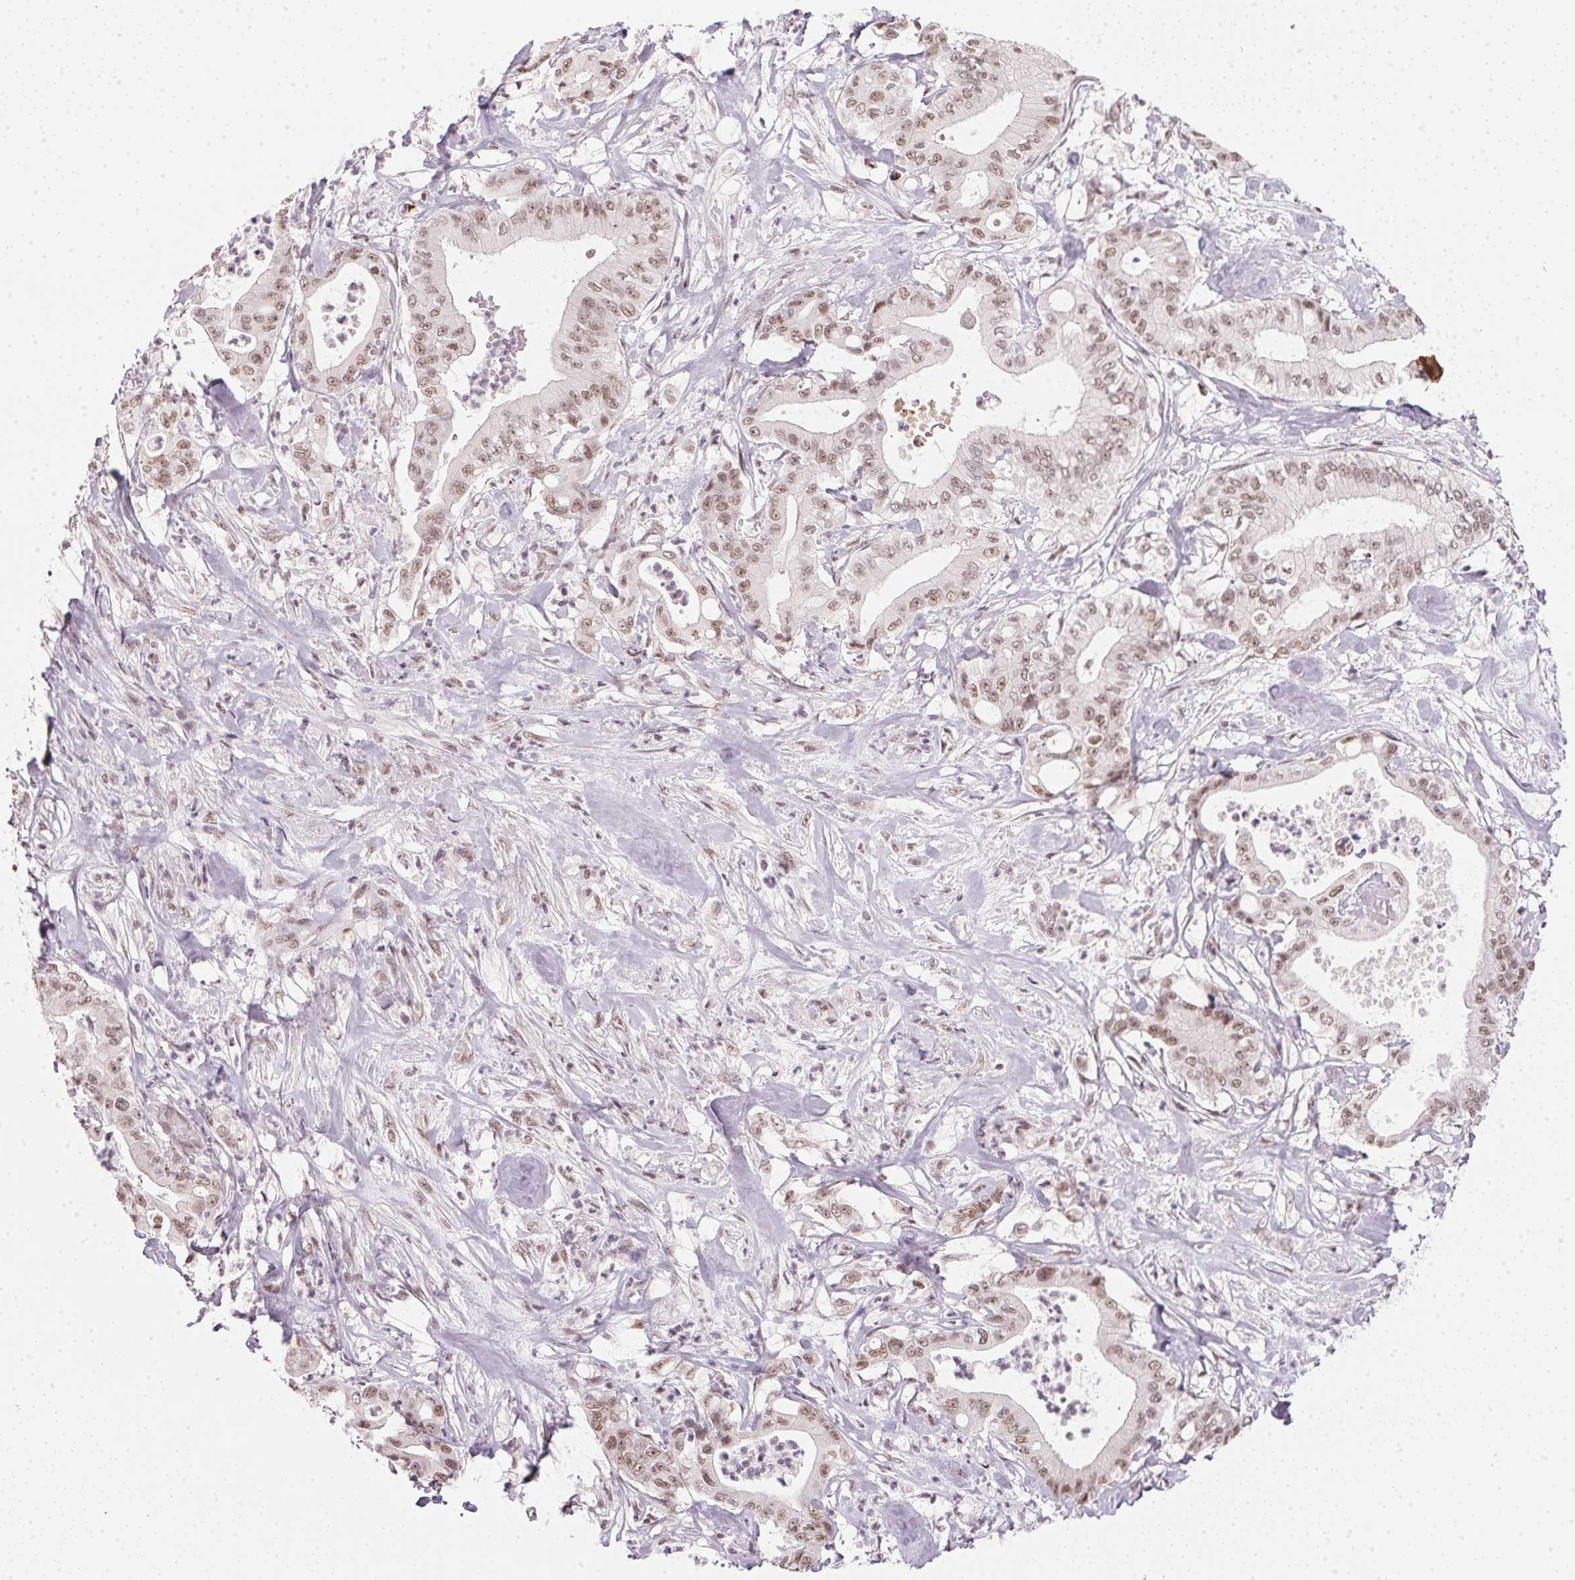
{"staining": {"intensity": "moderate", "quantity": ">75%", "location": "nuclear"}, "tissue": "pancreatic cancer", "cell_type": "Tumor cells", "image_type": "cancer", "snomed": [{"axis": "morphology", "description": "Adenocarcinoma, NOS"}, {"axis": "topography", "description": "Pancreas"}], "caption": "IHC (DAB) staining of human adenocarcinoma (pancreatic) demonstrates moderate nuclear protein staining in about >75% of tumor cells.", "gene": "SRSF7", "patient": {"sex": "male", "age": 71}}